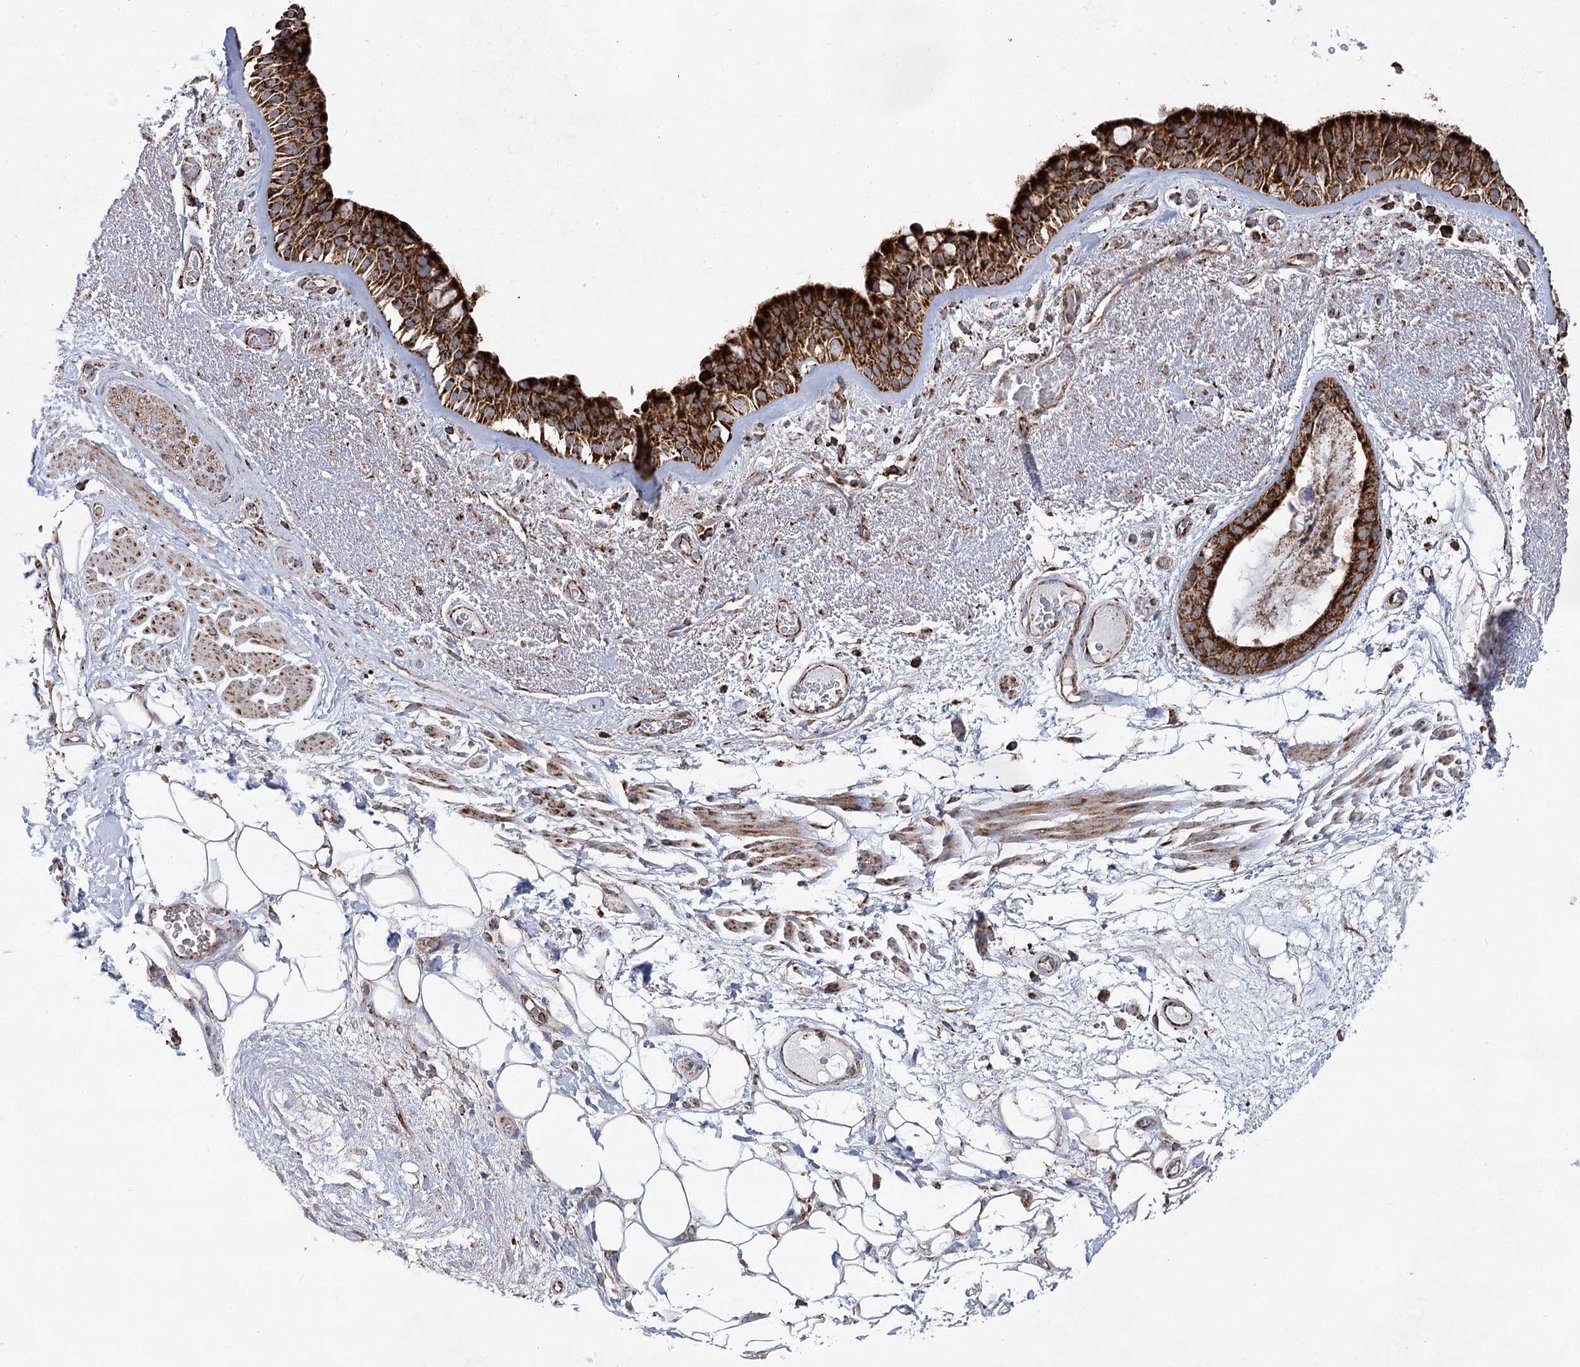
{"staining": {"intensity": "strong", "quantity": ">75%", "location": "cytoplasmic/membranous"}, "tissue": "bronchus", "cell_type": "Respiratory epithelial cells", "image_type": "normal", "snomed": [{"axis": "morphology", "description": "Normal tissue, NOS"}, {"axis": "morphology", "description": "Squamous cell carcinoma, NOS"}, {"axis": "topography", "description": "Lymph node"}, {"axis": "topography", "description": "Bronchus"}, {"axis": "topography", "description": "Lung"}], "caption": "Strong cytoplasmic/membranous protein positivity is identified in about >75% of respiratory epithelial cells in bronchus.", "gene": "NADK2", "patient": {"sex": "male", "age": 66}}